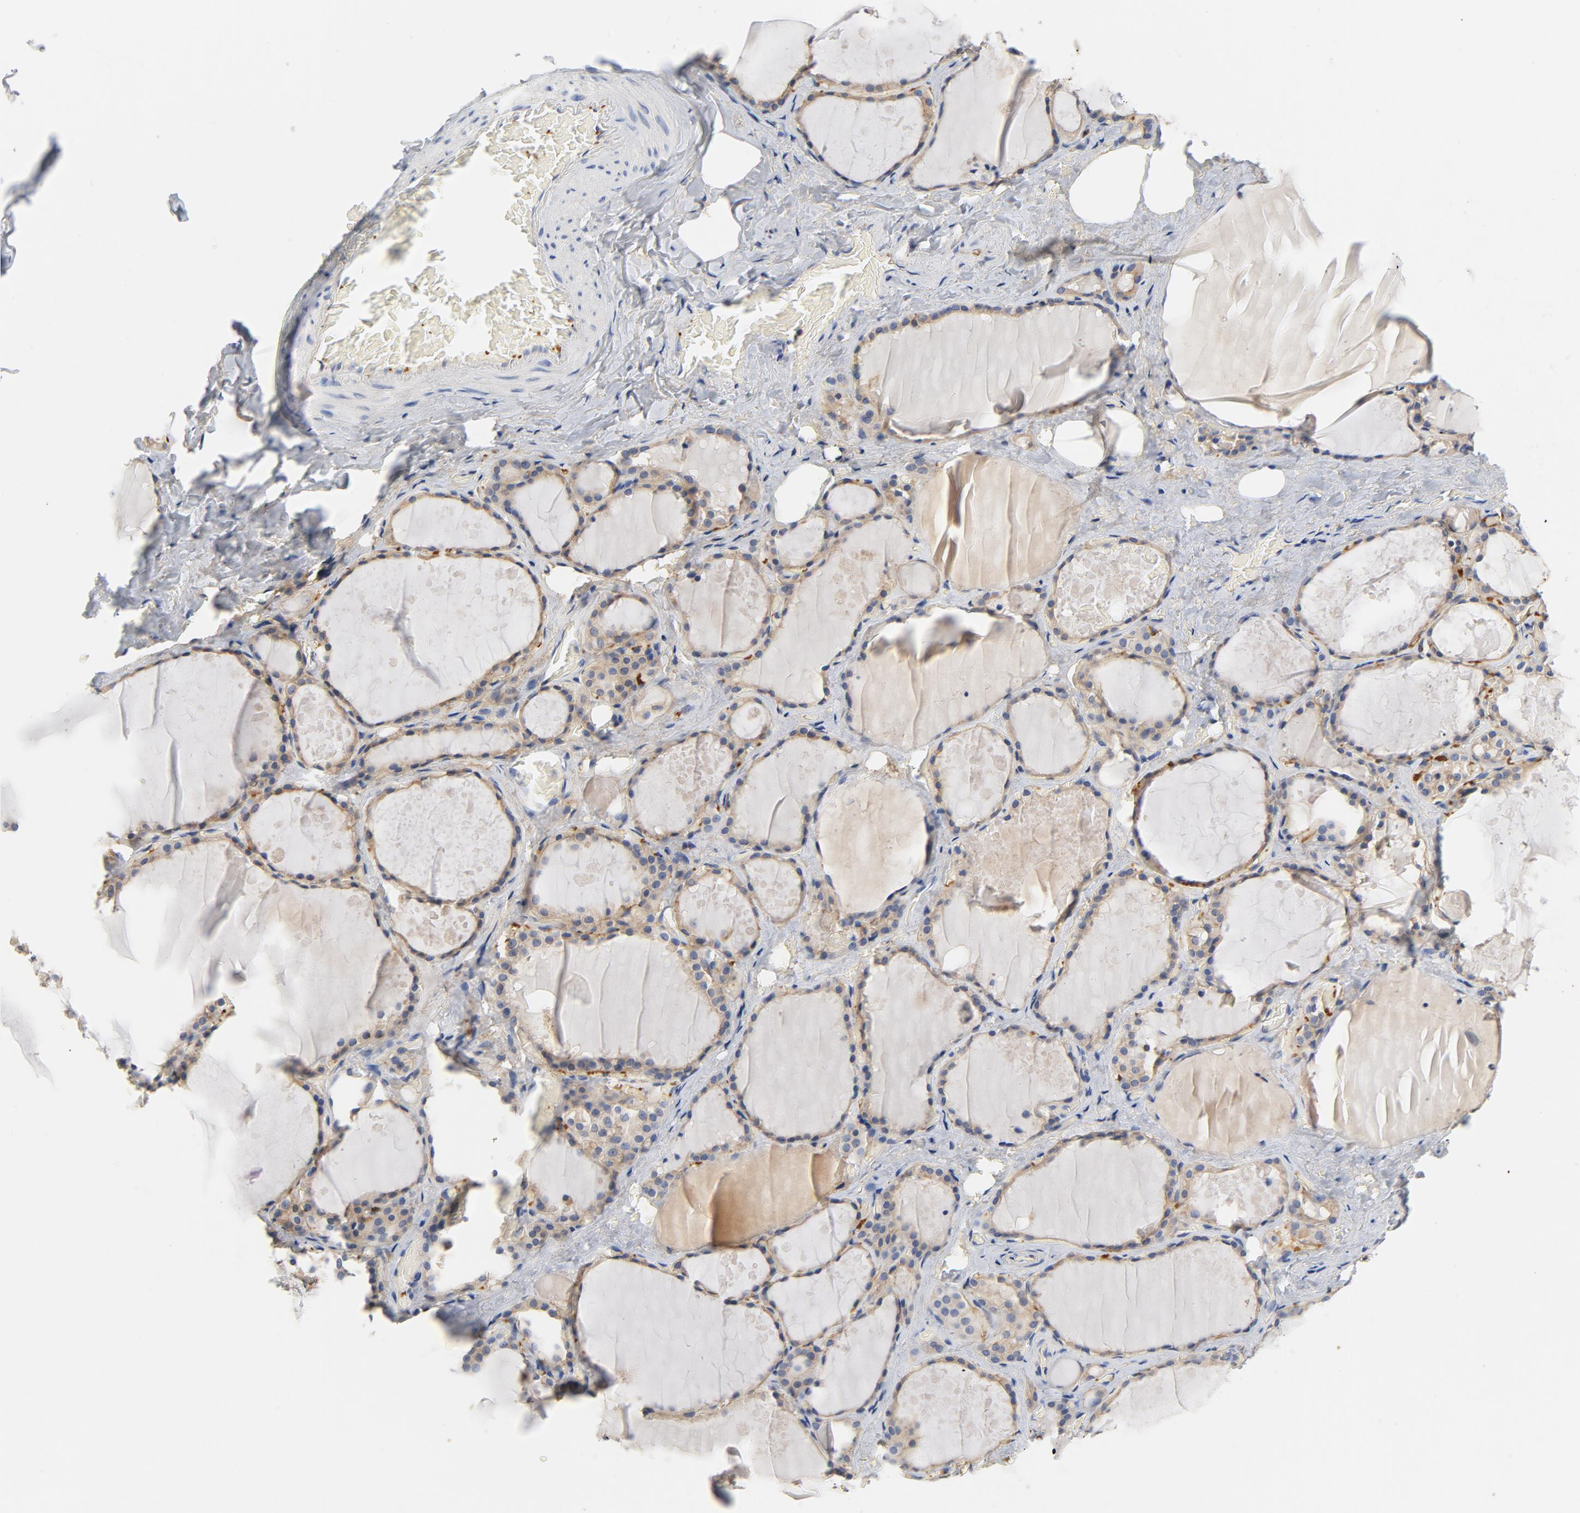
{"staining": {"intensity": "weak", "quantity": ">75%", "location": "cytoplasmic/membranous"}, "tissue": "thyroid gland", "cell_type": "Glandular cells", "image_type": "normal", "snomed": [{"axis": "morphology", "description": "Normal tissue, NOS"}, {"axis": "topography", "description": "Thyroid gland"}], "caption": "A brown stain highlights weak cytoplasmic/membranous positivity of a protein in glandular cells of benign human thyroid gland. The protein of interest is stained brown, and the nuclei are stained in blue (DAB IHC with brightfield microscopy, high magnification).", "gene": "SRC", "patient": {"sex": "male", "age": 61}}